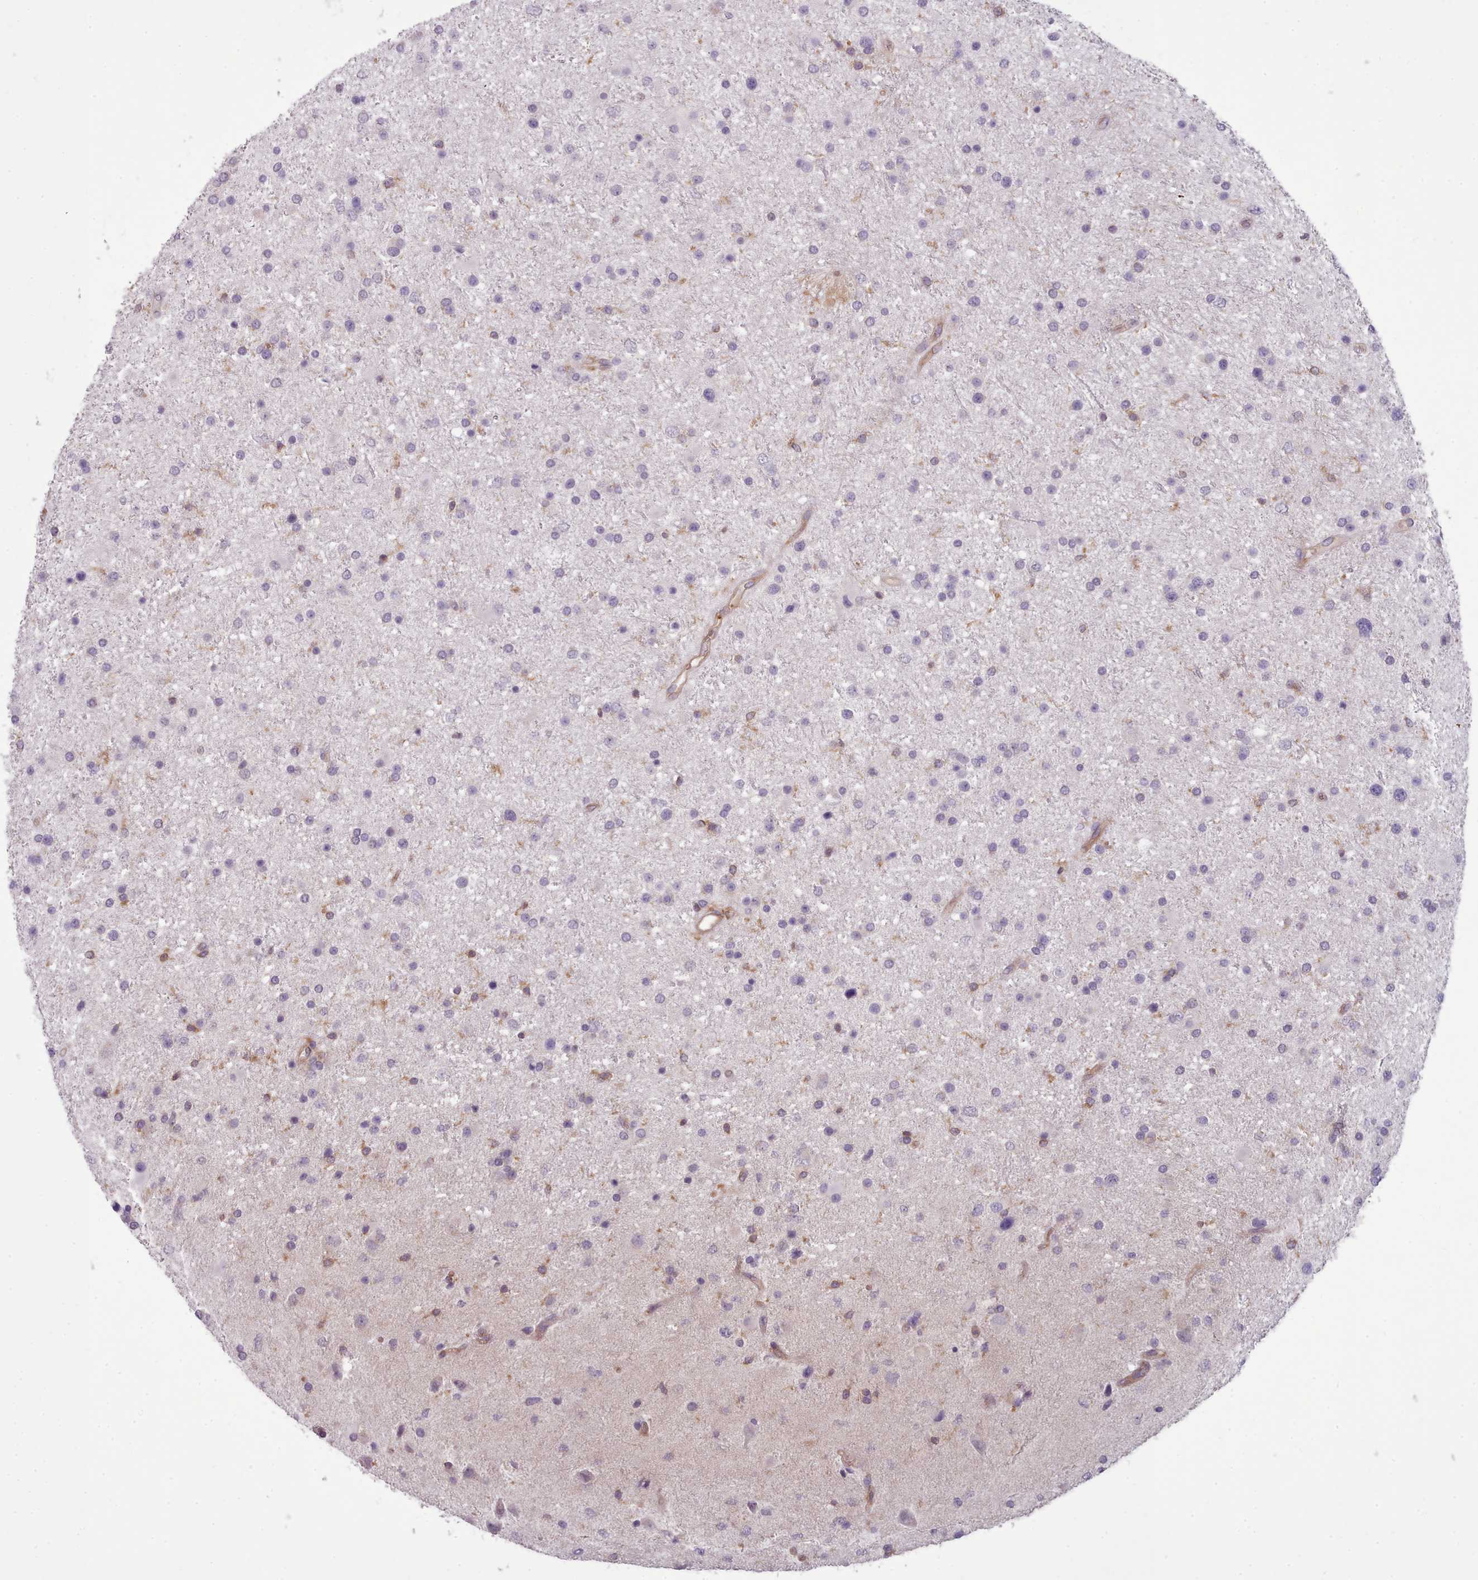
{"staining": {"intensity": "negative", "quantity": "none", "location": "none"}, "tissue": "glioma", "cell_type": "Tumor cells", "image_type": "cancer", "snomed": [{"axis": "morphology", "description": "Glioma, malignant, Low grade"}, {"axis": "topography", "description": "Brain"}], "caption": "Tumor cells show no significant protein staining in glioma. (DAB immunohistochemistry (IHC) visualized using brightfield microscopy, high magnification).", "gene": "CD300LF", "patient": {"sex": "female", "age": 32}}